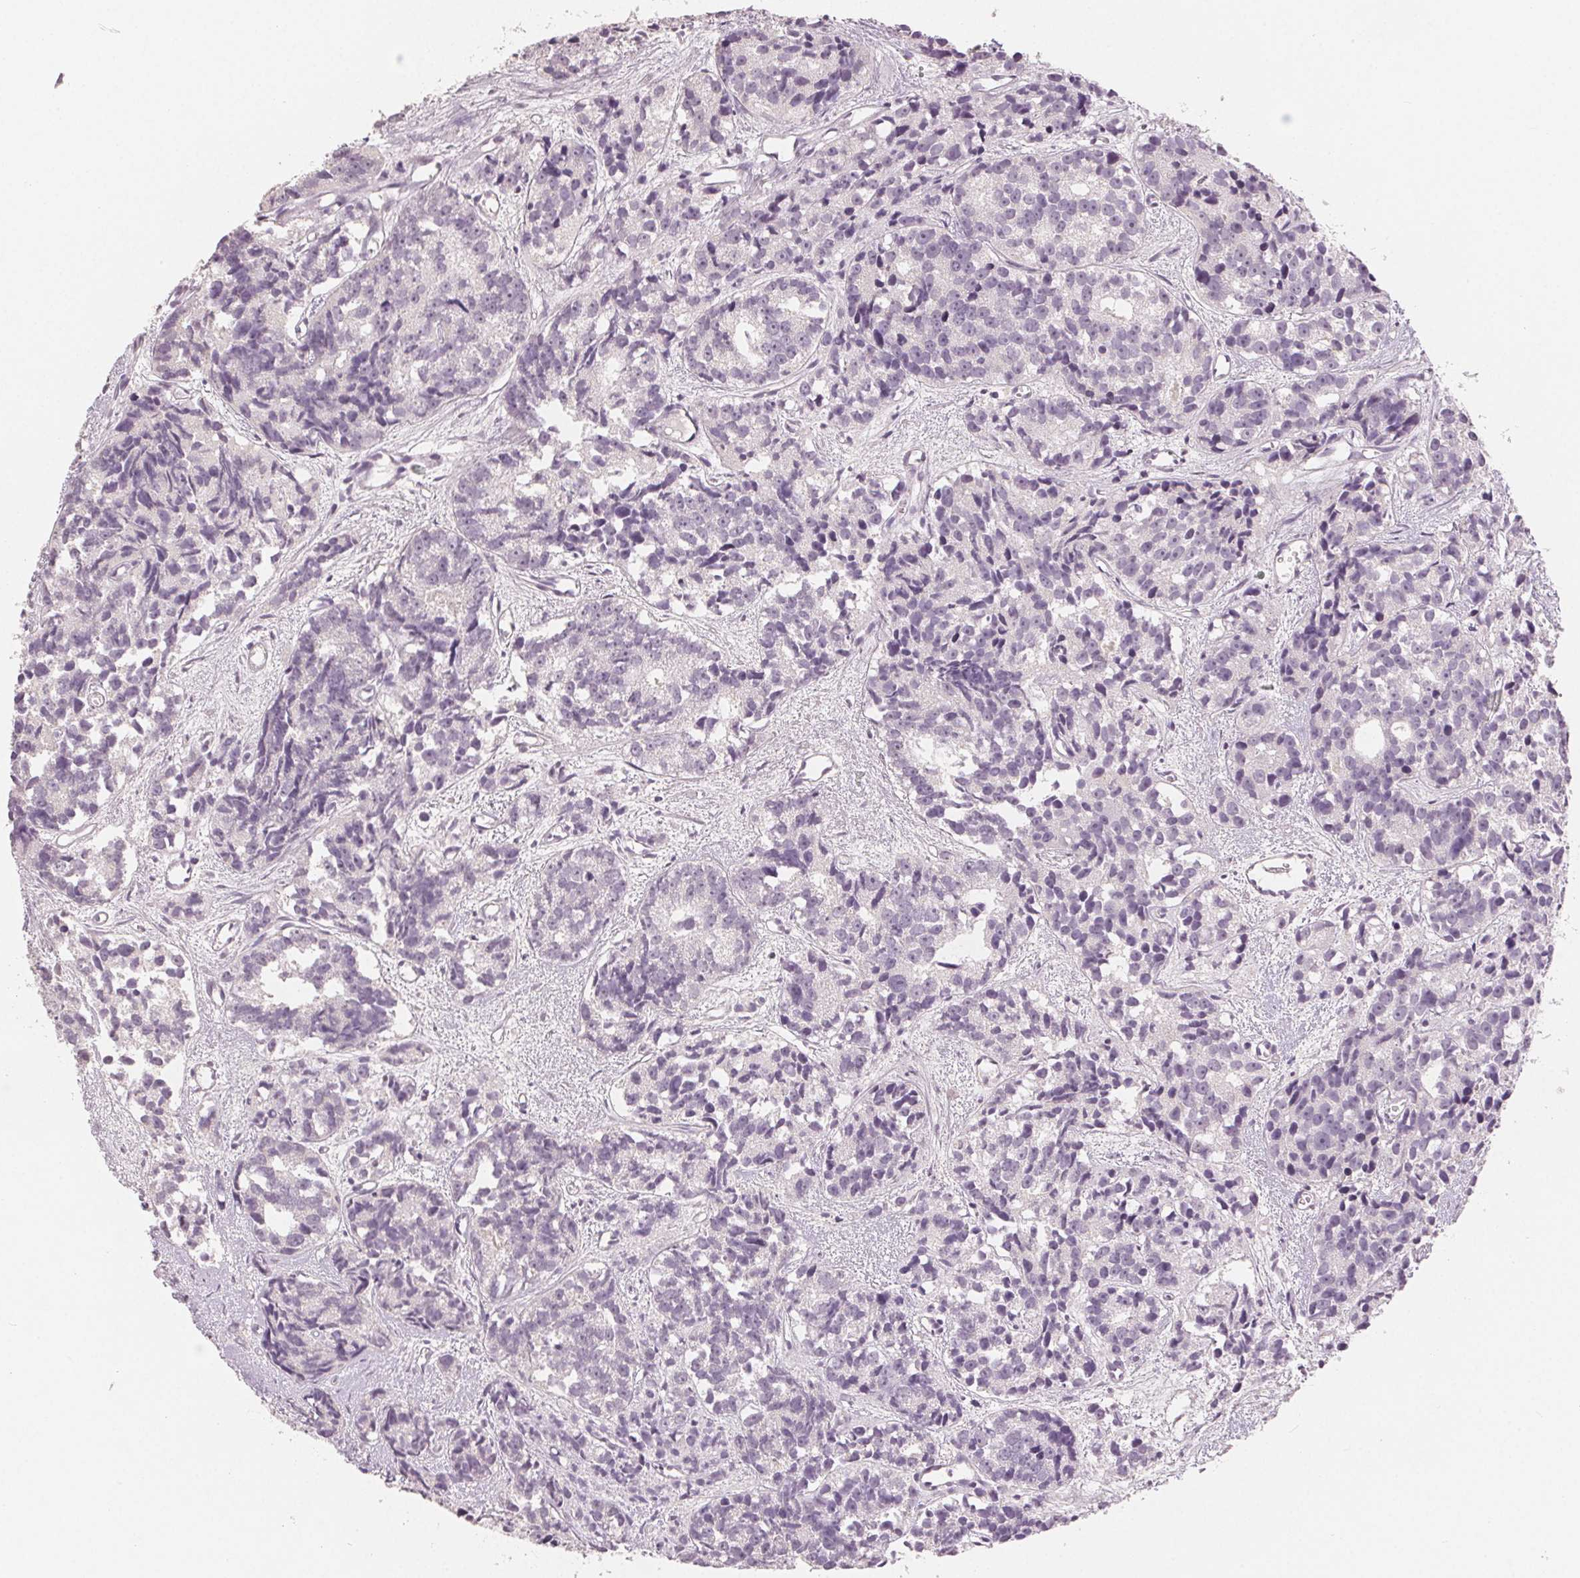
{"staining": {"intensity": "negative", "quantity": "none", "location": "none"}, "tissue": "prostate cancer", "cell_type": "Tumor cells", "image_type": "cancer", "snomed": [{"axis": "morphology", "description": "Adenocarcinoma, High grade"}, {"axis": "topography", "description": "Prostate"}], "caption": "Immunohistochemical staining of adenocarcinoma (high-grade) (prostate) exhibits no significant positivity in tumor cells. Brightfield microscopy of IHC stained with DAB (3,3'-diaminobenzidine) (brown) and hematoxylin (blue), captured at high magnification.", "gene": "SLC27A5", "patient": {"sex": "male", "age": 77}}